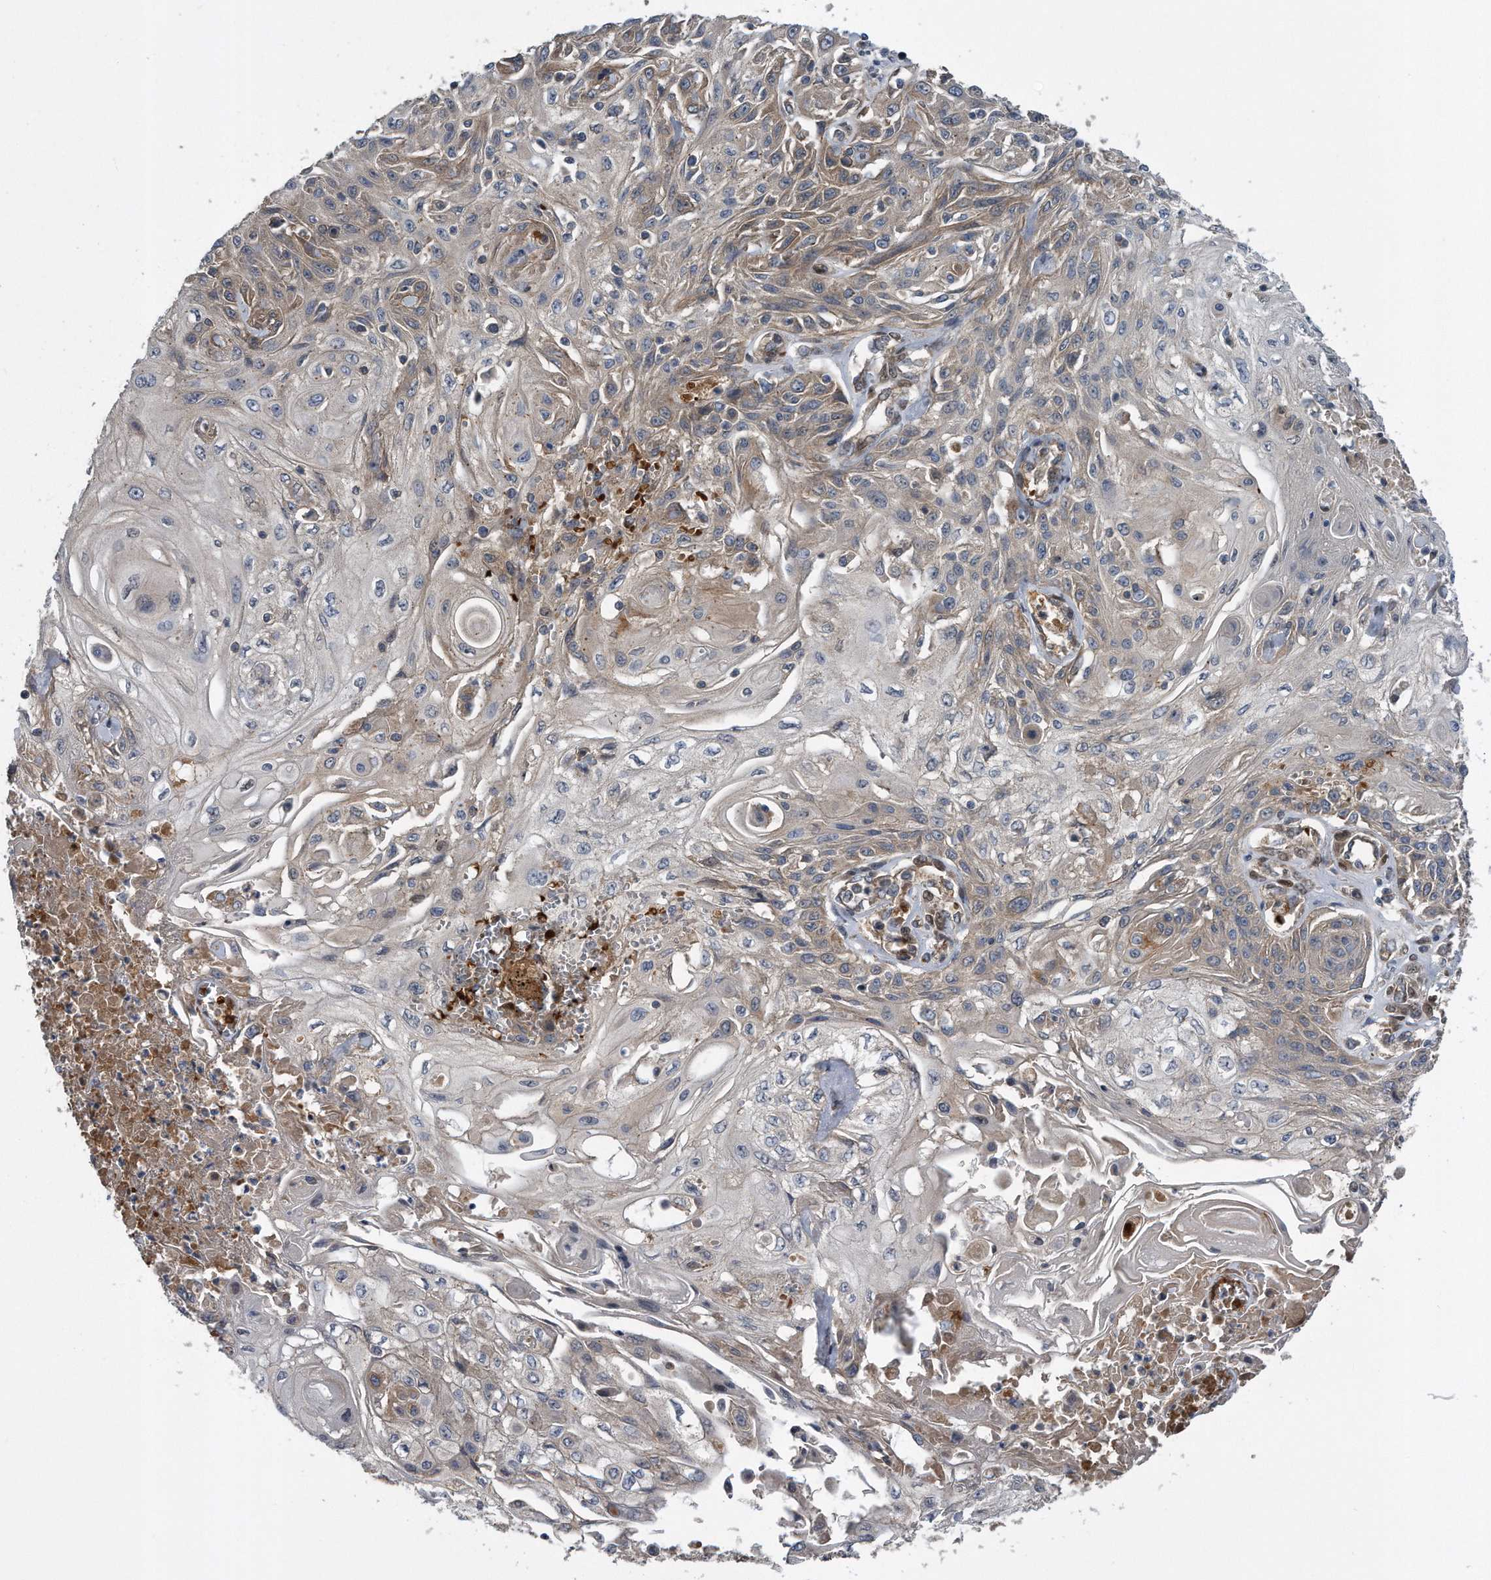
{"staining": {"intensity": "weak", "quantity": "25%-75%", "location": "cytoplasmic/membranous"}, "tissue": "skin cancer", "cell_type": "Tumor cells", "image_type": "cancer", "snomed": [{"axis": "morphology", "description": "Squamous cell carcinoma, NOS"}, {"axis": "morphology", "description": "Squamous cell carcinoma, metastatic, NOS"}, {"axis": "topography", "description": "Skin"}, {"axis": "topography", "description": "Lymph node"}], "caption": "This image displays squamous cell carcinoma (skin) stained with immunohistochemistry (IHC) to label a protein in brown. The cytoplasmic/membranous of tumor cells show weak positivity for the protein. Nuclei are counter-stained blue.", "gene": "ZNF79", "patient": {"sex": "male", "age": 75}}